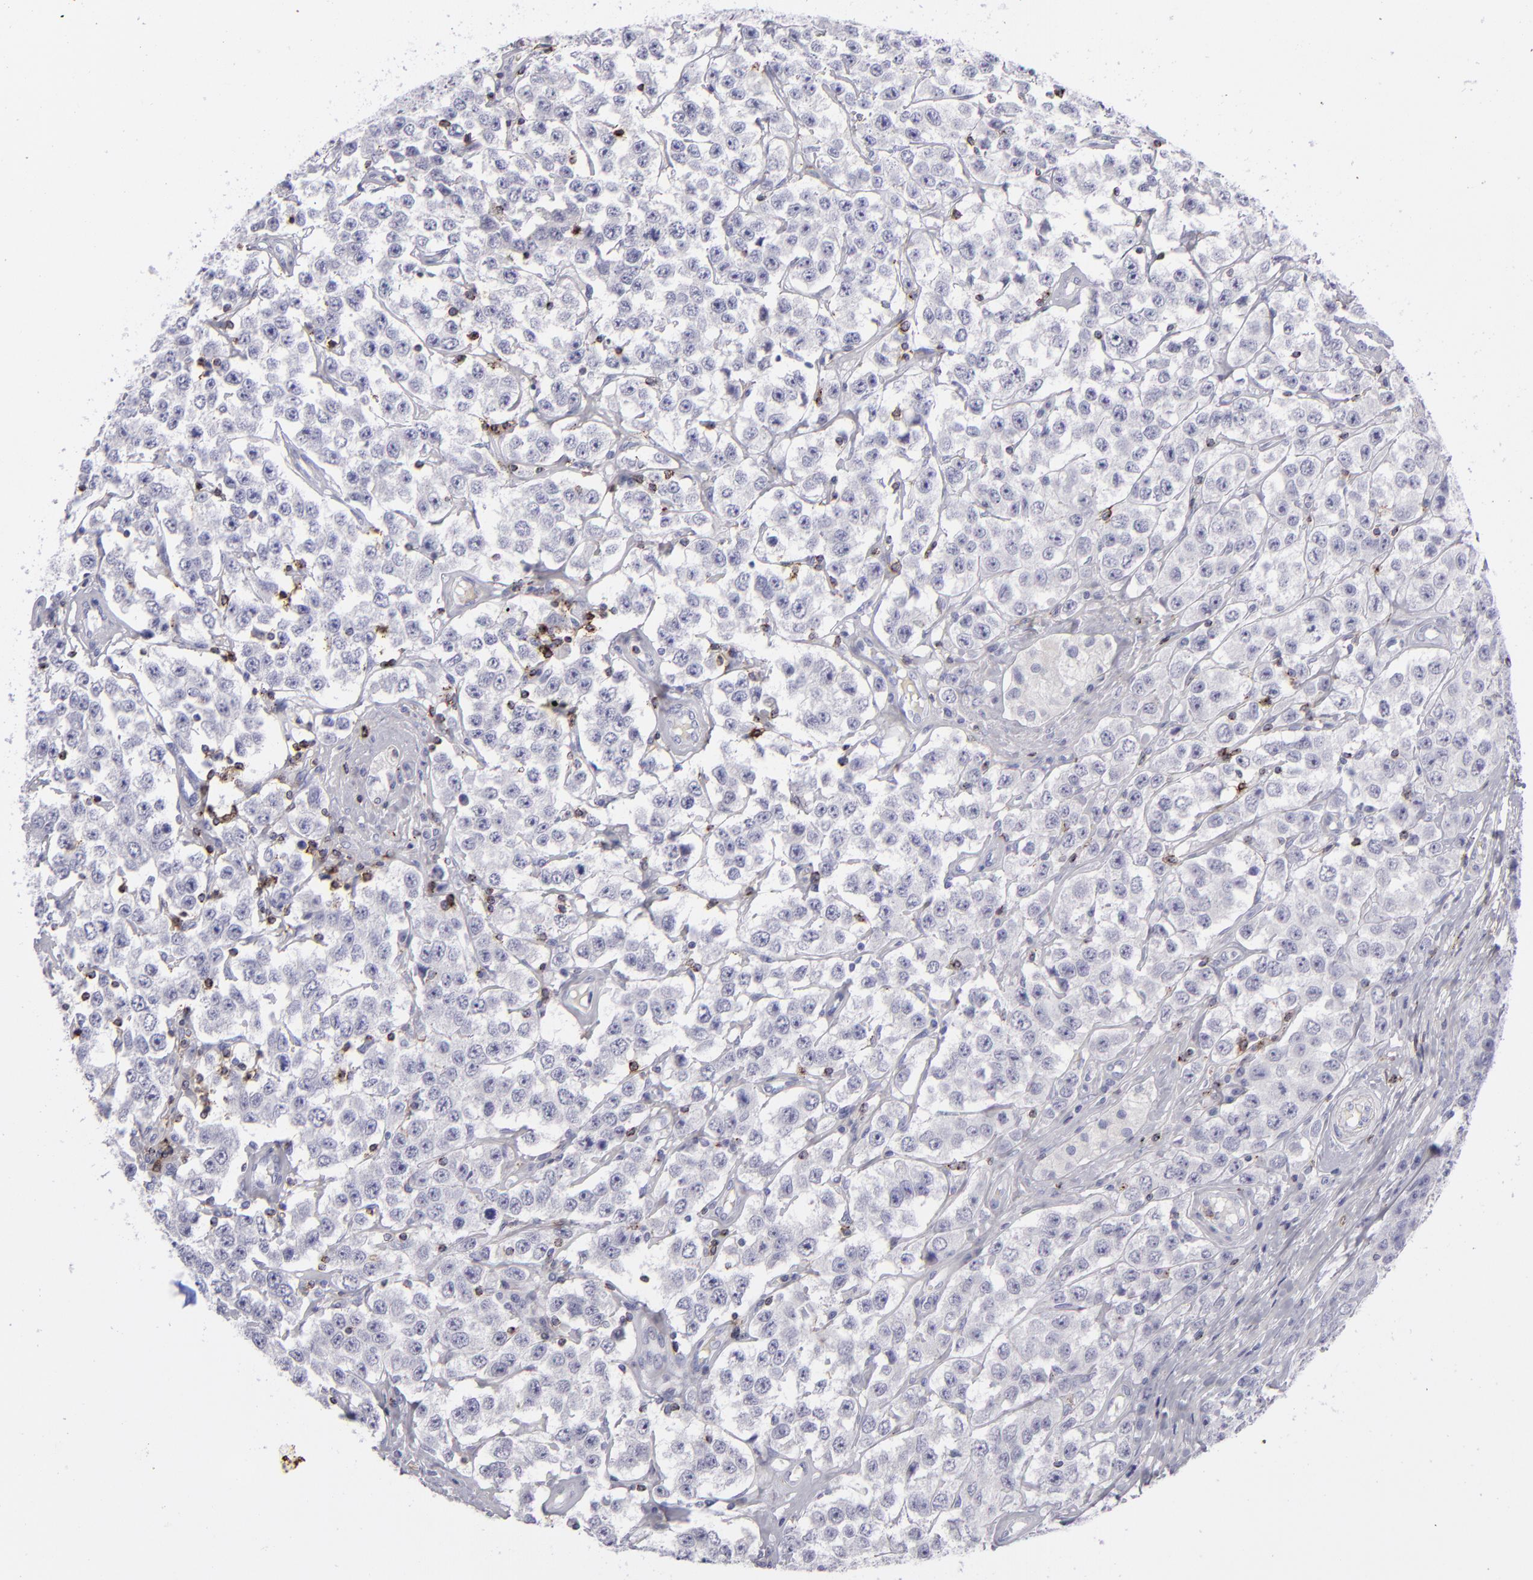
{"staining": {"intensity": "negative", "quantity": "none", "location": "none"}, "tissue": "testis cancer", "cell_type": "Tumor cells", "image_type": "cancer", "snomed": [{"axis": "morphology", "description": "Seminoma, NOS"}, {"axis": "topography", "description": "Testis"}], "caption": "This is an immunohistochemistry photomicrograph of testis cancer (seminoma). There is no positivity in tumor cells.", "gene": "CD2", "patient": {"sex": "male", "age": 52}}